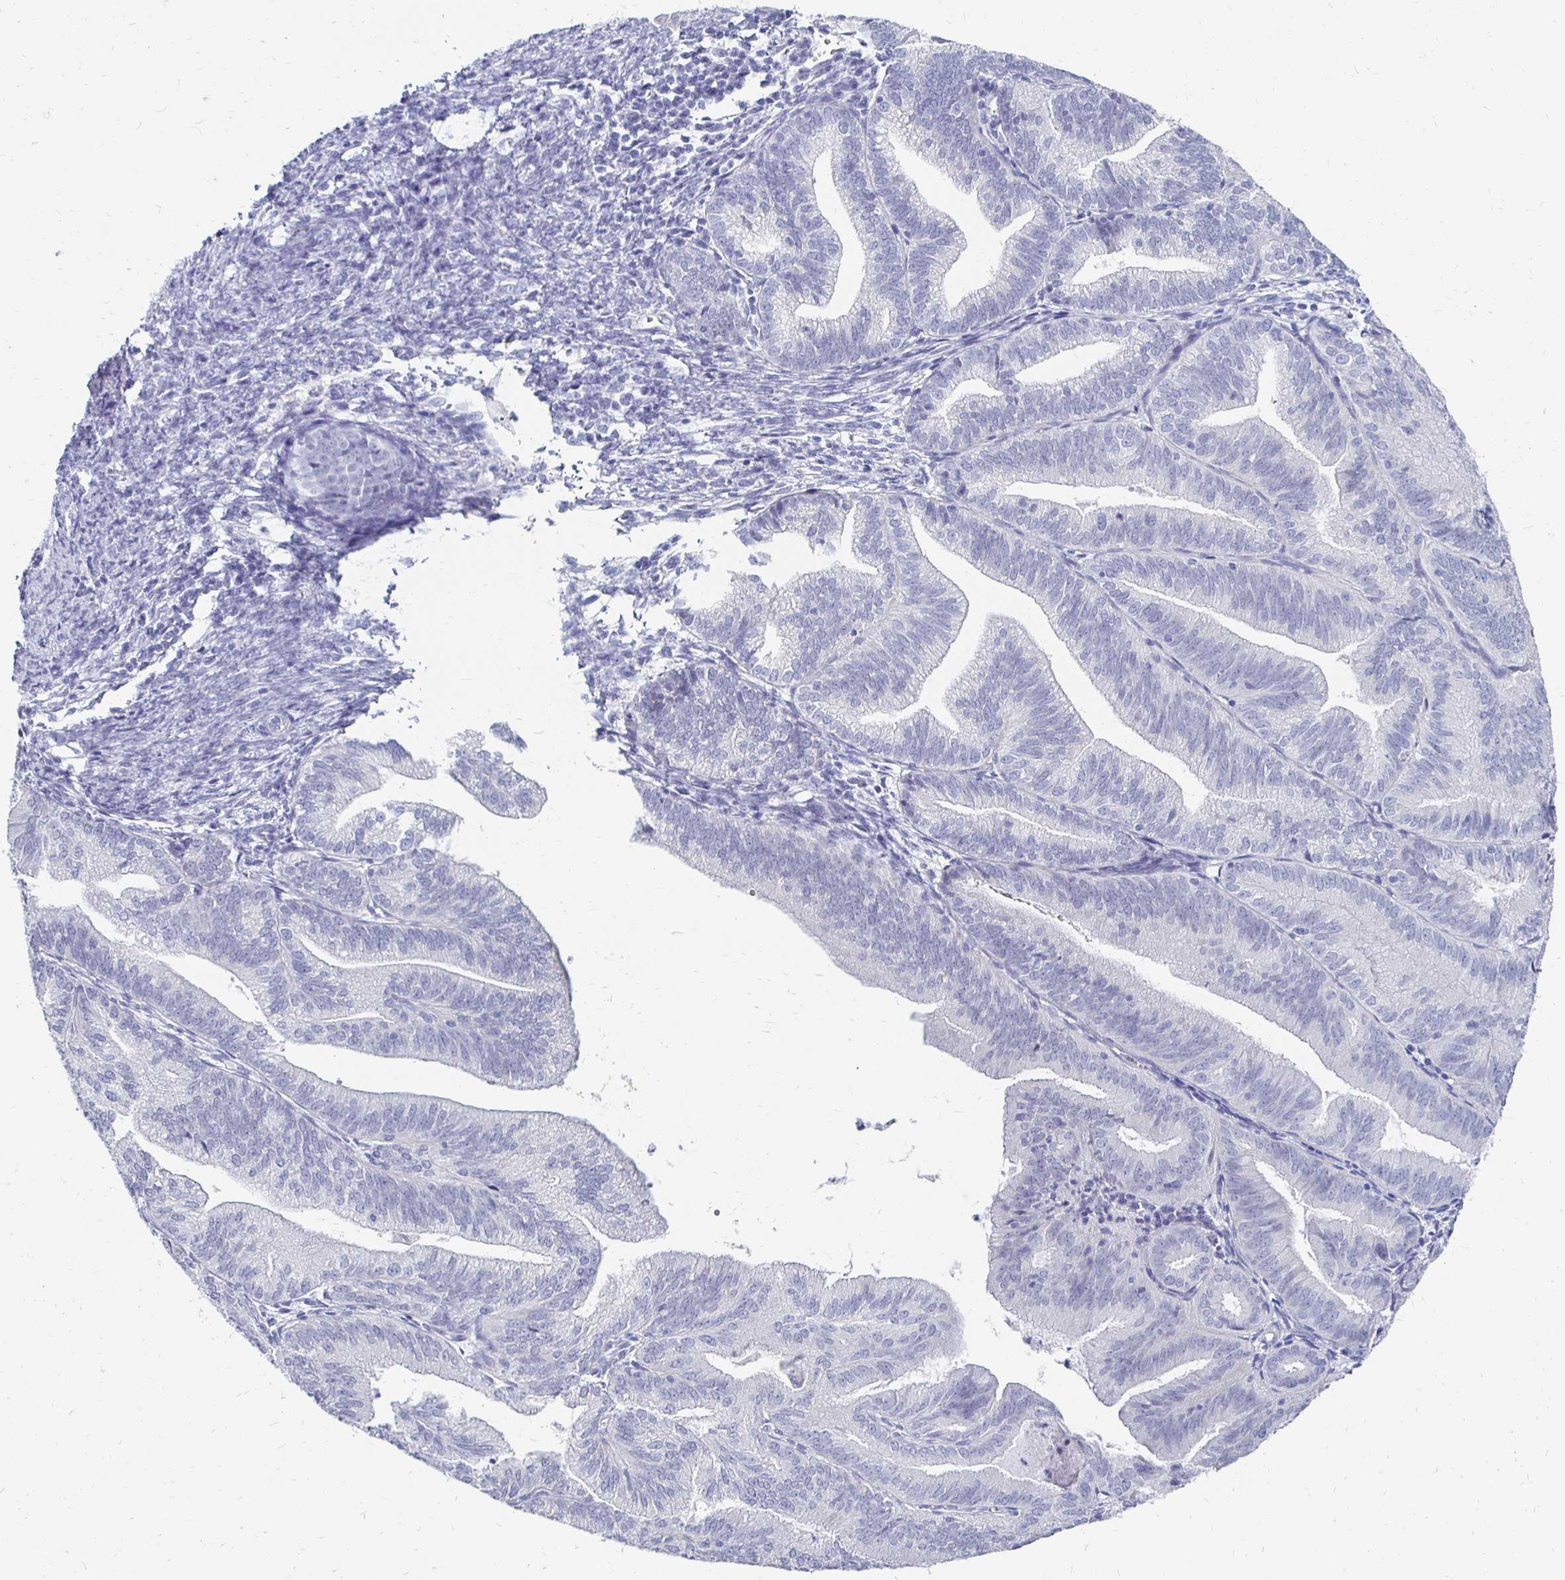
{"staining": {"intensity": "negative", "quantity": "none", "location": "none"}, "tissue": "endometrial cancer", "cell_type": "Tumor cells", "image_type": "cancer", "snomed": [{"axis": "morphology", "description": "Adenocarcinoma, NOS"}, {"axis": "topography", "description": "Endometrium"}], "caption": "Immunohistochemistry photomicrograph of neoplastic tissue: human endometrial cancer (adenocarcinoma) stained with DAB exhibits no significant protein staining in tumor cells.", "gene": "SYCP3", "patient": {"sex": "female", "age": 70}}